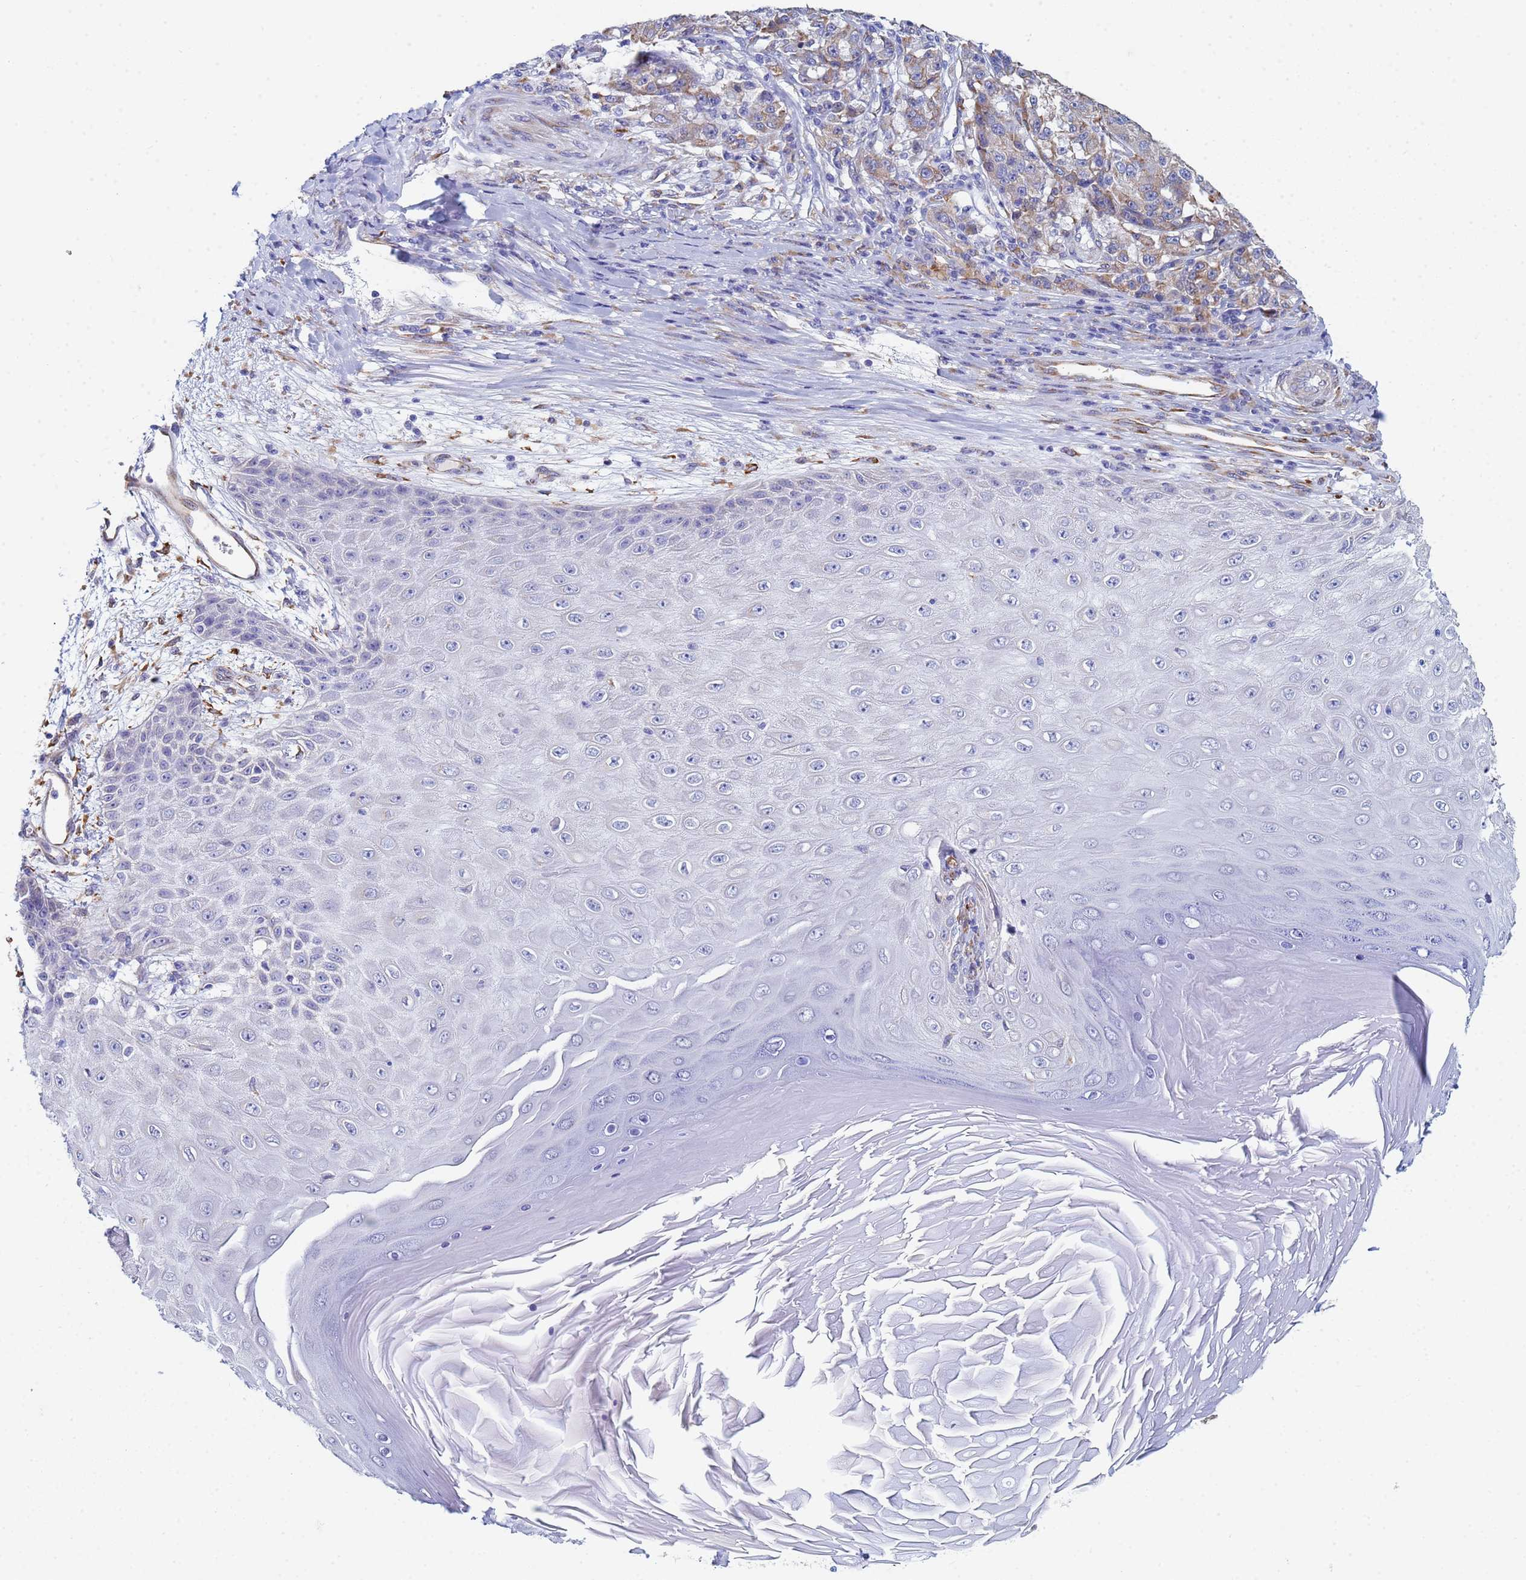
{"staining": {"intensity": "weak", "quantity": "<25%", "location": "cytoplasmic/membranous"}, "tissue": "melanoma", "cell_type": "Tumor cells", "image_type": "cancer", "snomed": [{"axis": "morphology", "description": "Malignant melanoma, NOS"}, {"axis": "topography", "description": "Skin"}], "caption": "Human malignant melanoma stained for a protein using IHC shows no staining in tumor cells.", "gene": "GDAP2", "patient": {"sex": "male", "age": 53}}